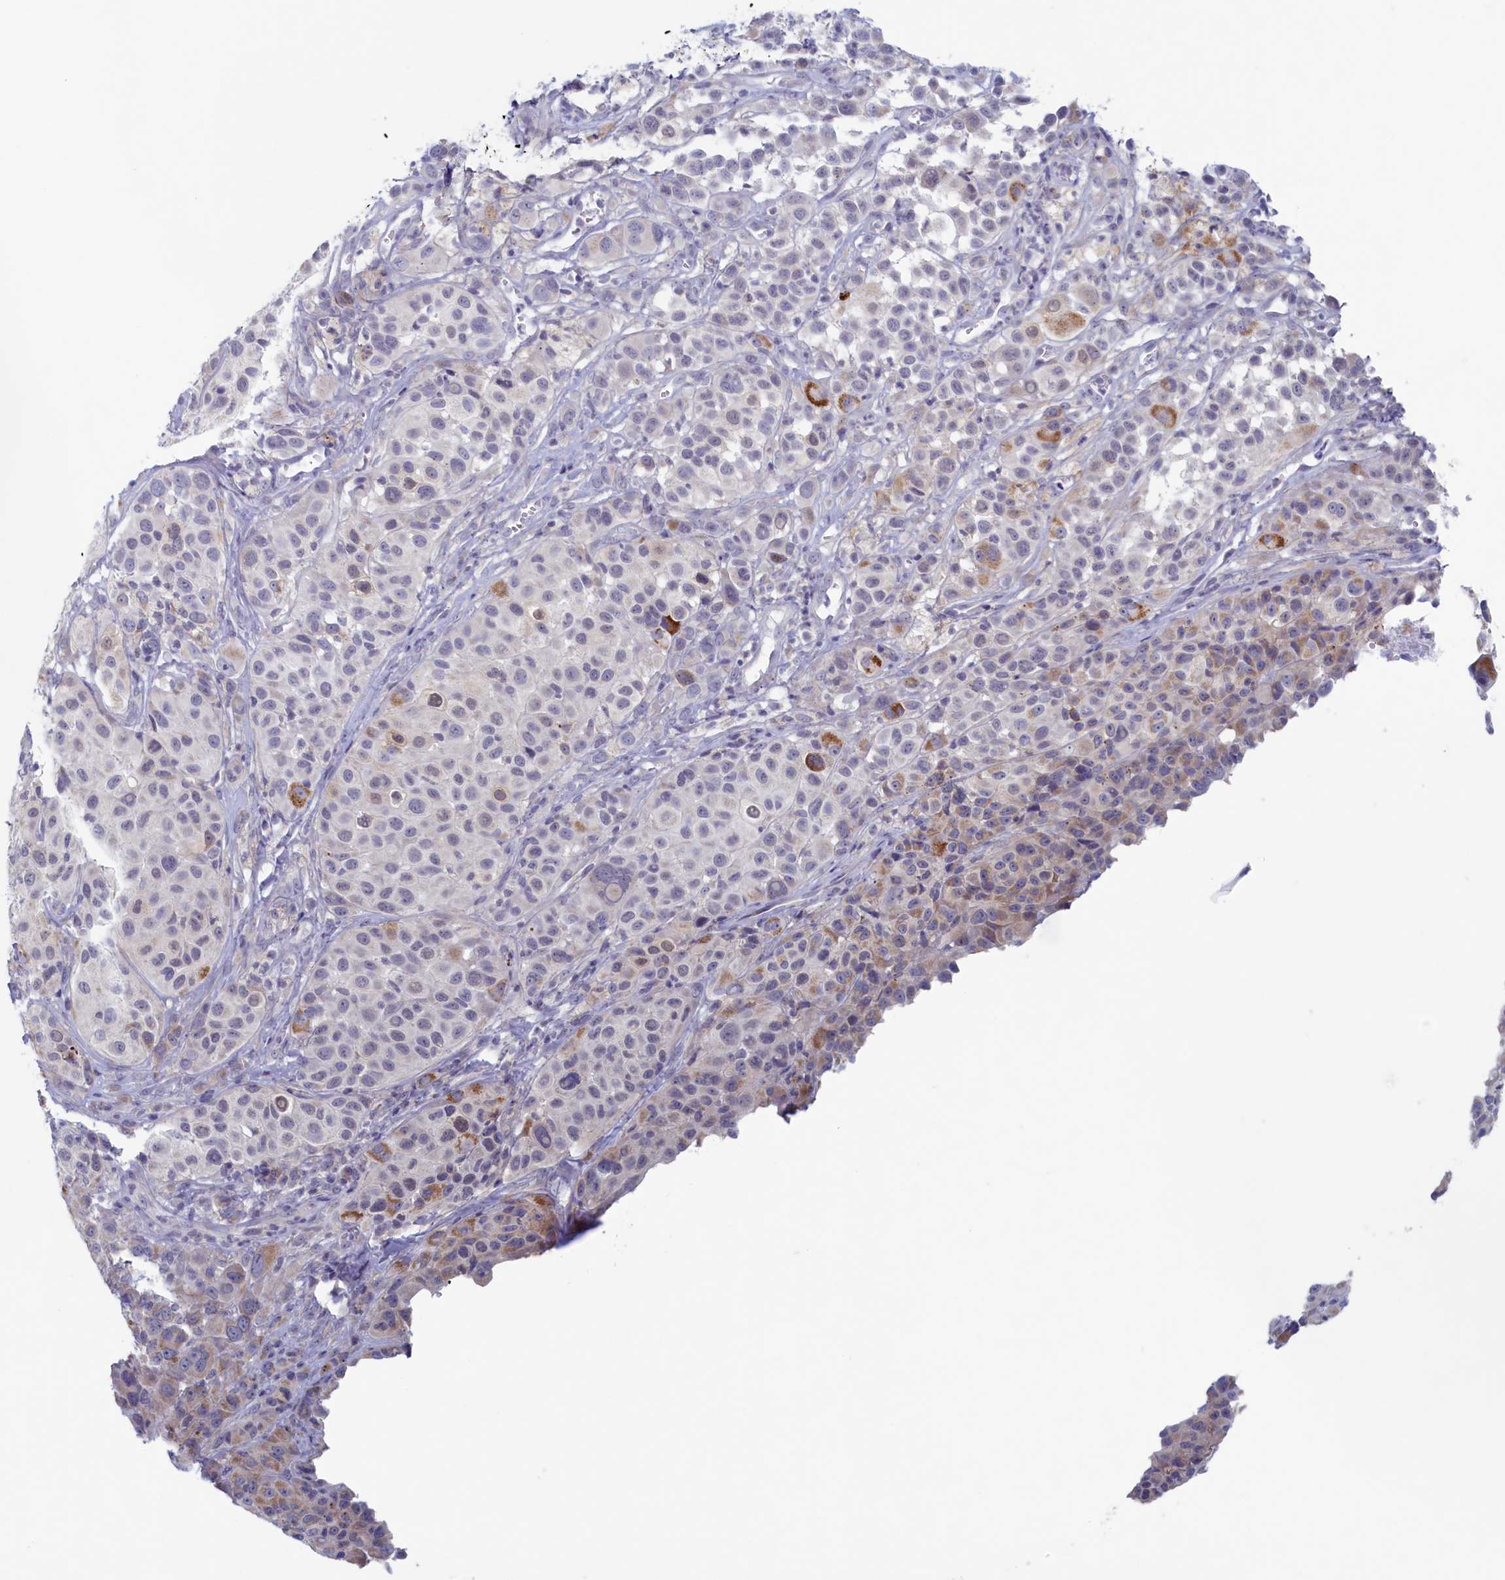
{"staining": {"intensity": "negative", "quantity": "none", "location": "none"}, "tissue": "melanoma", "cell_type": "Tumor cells", "image_type": "cancer", "snomed": [{"axis": "morphology", "description": "Malignant melanoma, NOS"}, {"axis": "topography", "description": "Skin of trunk"}], "caption": "Protein analysis of melanoma shows no significant staining in tumor cells.", "gene": "WDR76", "patient": {"sex": "male", "age": 71}}